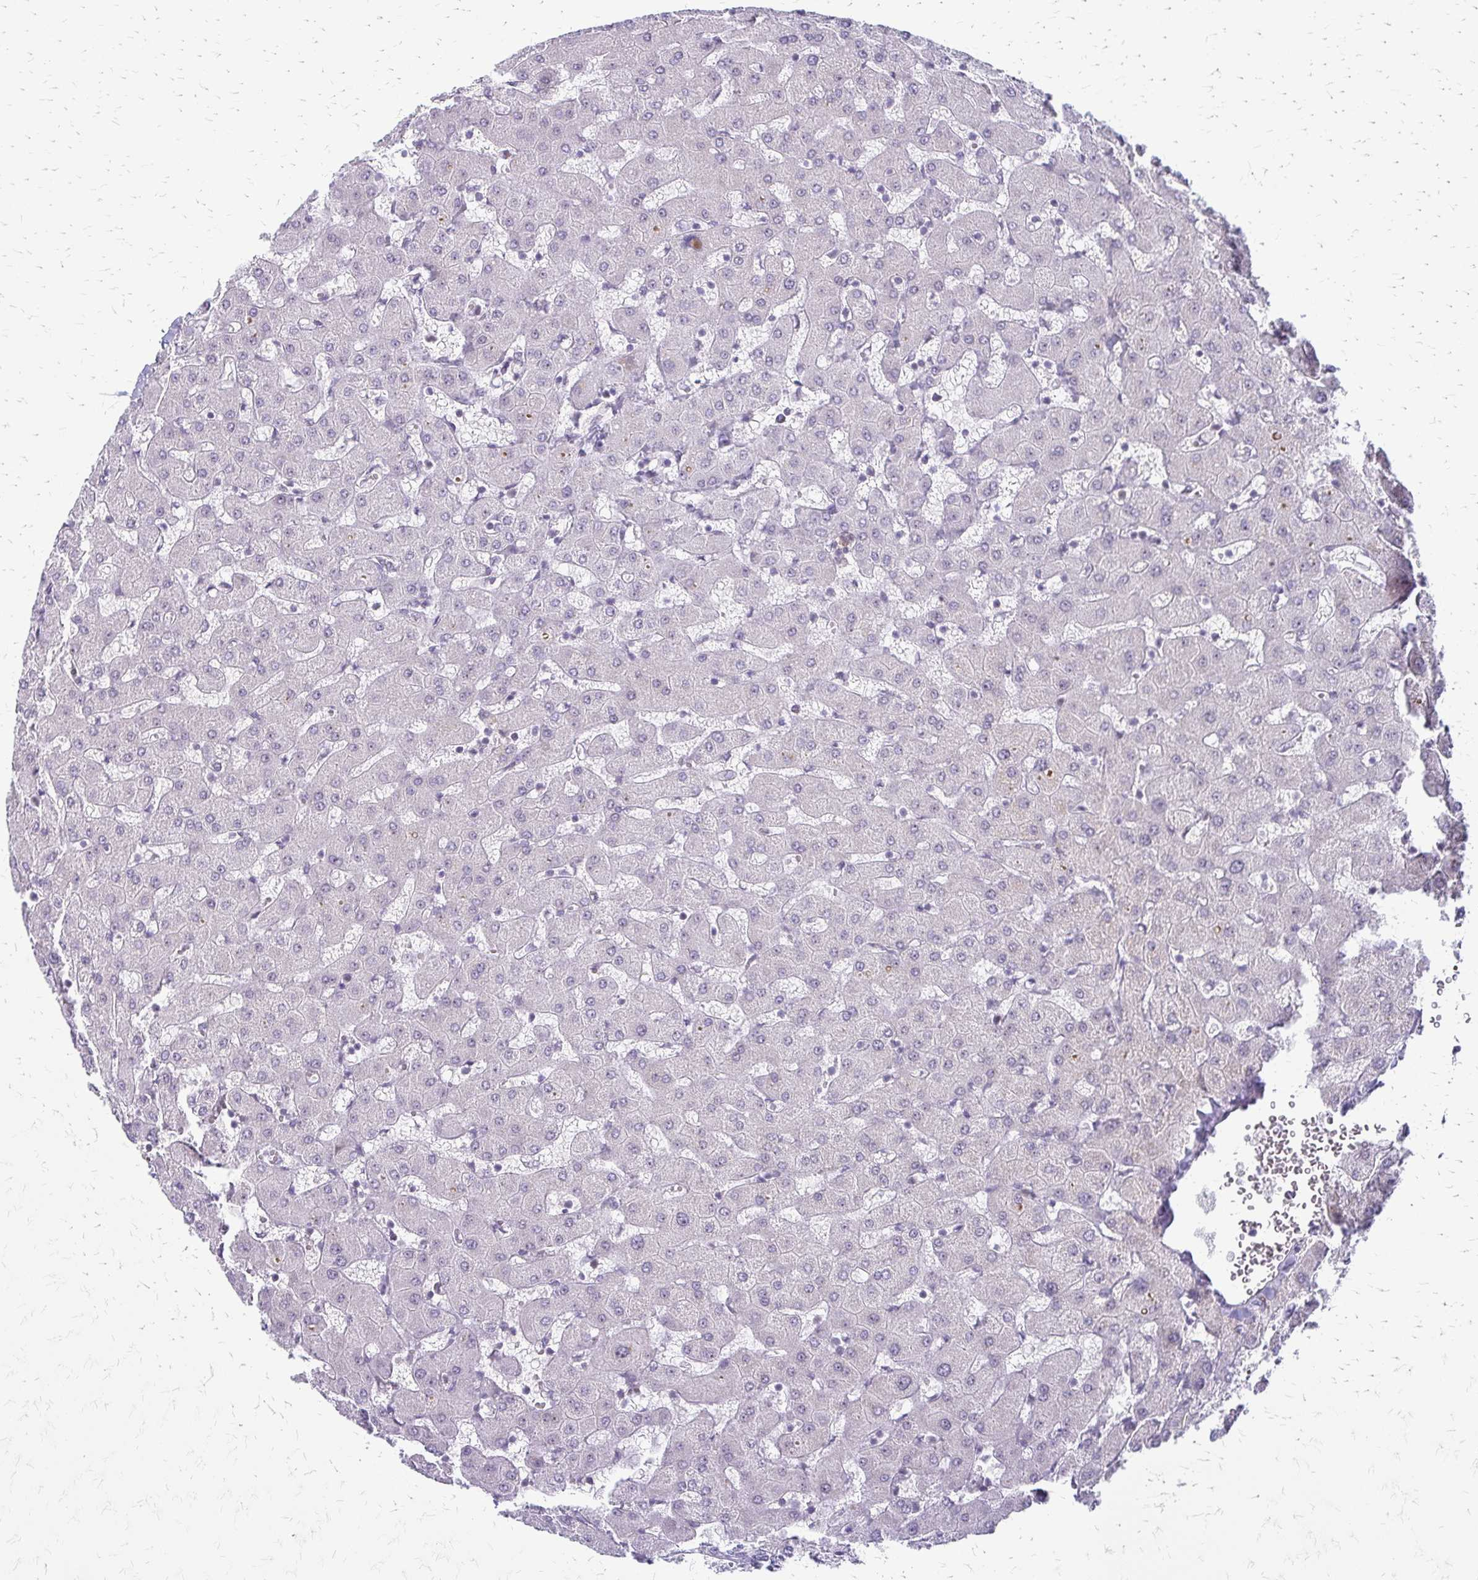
{"staining": {"intensity": "negative", "quantity": "none", "location": "none"}, "tissue": "liver", "cell_type": "Cholangiocytes", "image_type": "normal", "snomed": [{"axis": "morphology", "description": "Normal tissue, NOS"}, {"axis": "topography", "description": "Liver"}], "caption": "Immunohistochemical staining of benign human liver exhibits no significant staining in cholangiocytes. (Stains: DAB (3,3'-diaminobenzidine) immunohistochemistry with hematoxylin counter stain, Microscopy: brightfield microscopy at high magnification).", "gene": "EED", "patient": {"sex": "female", "age": 63}}